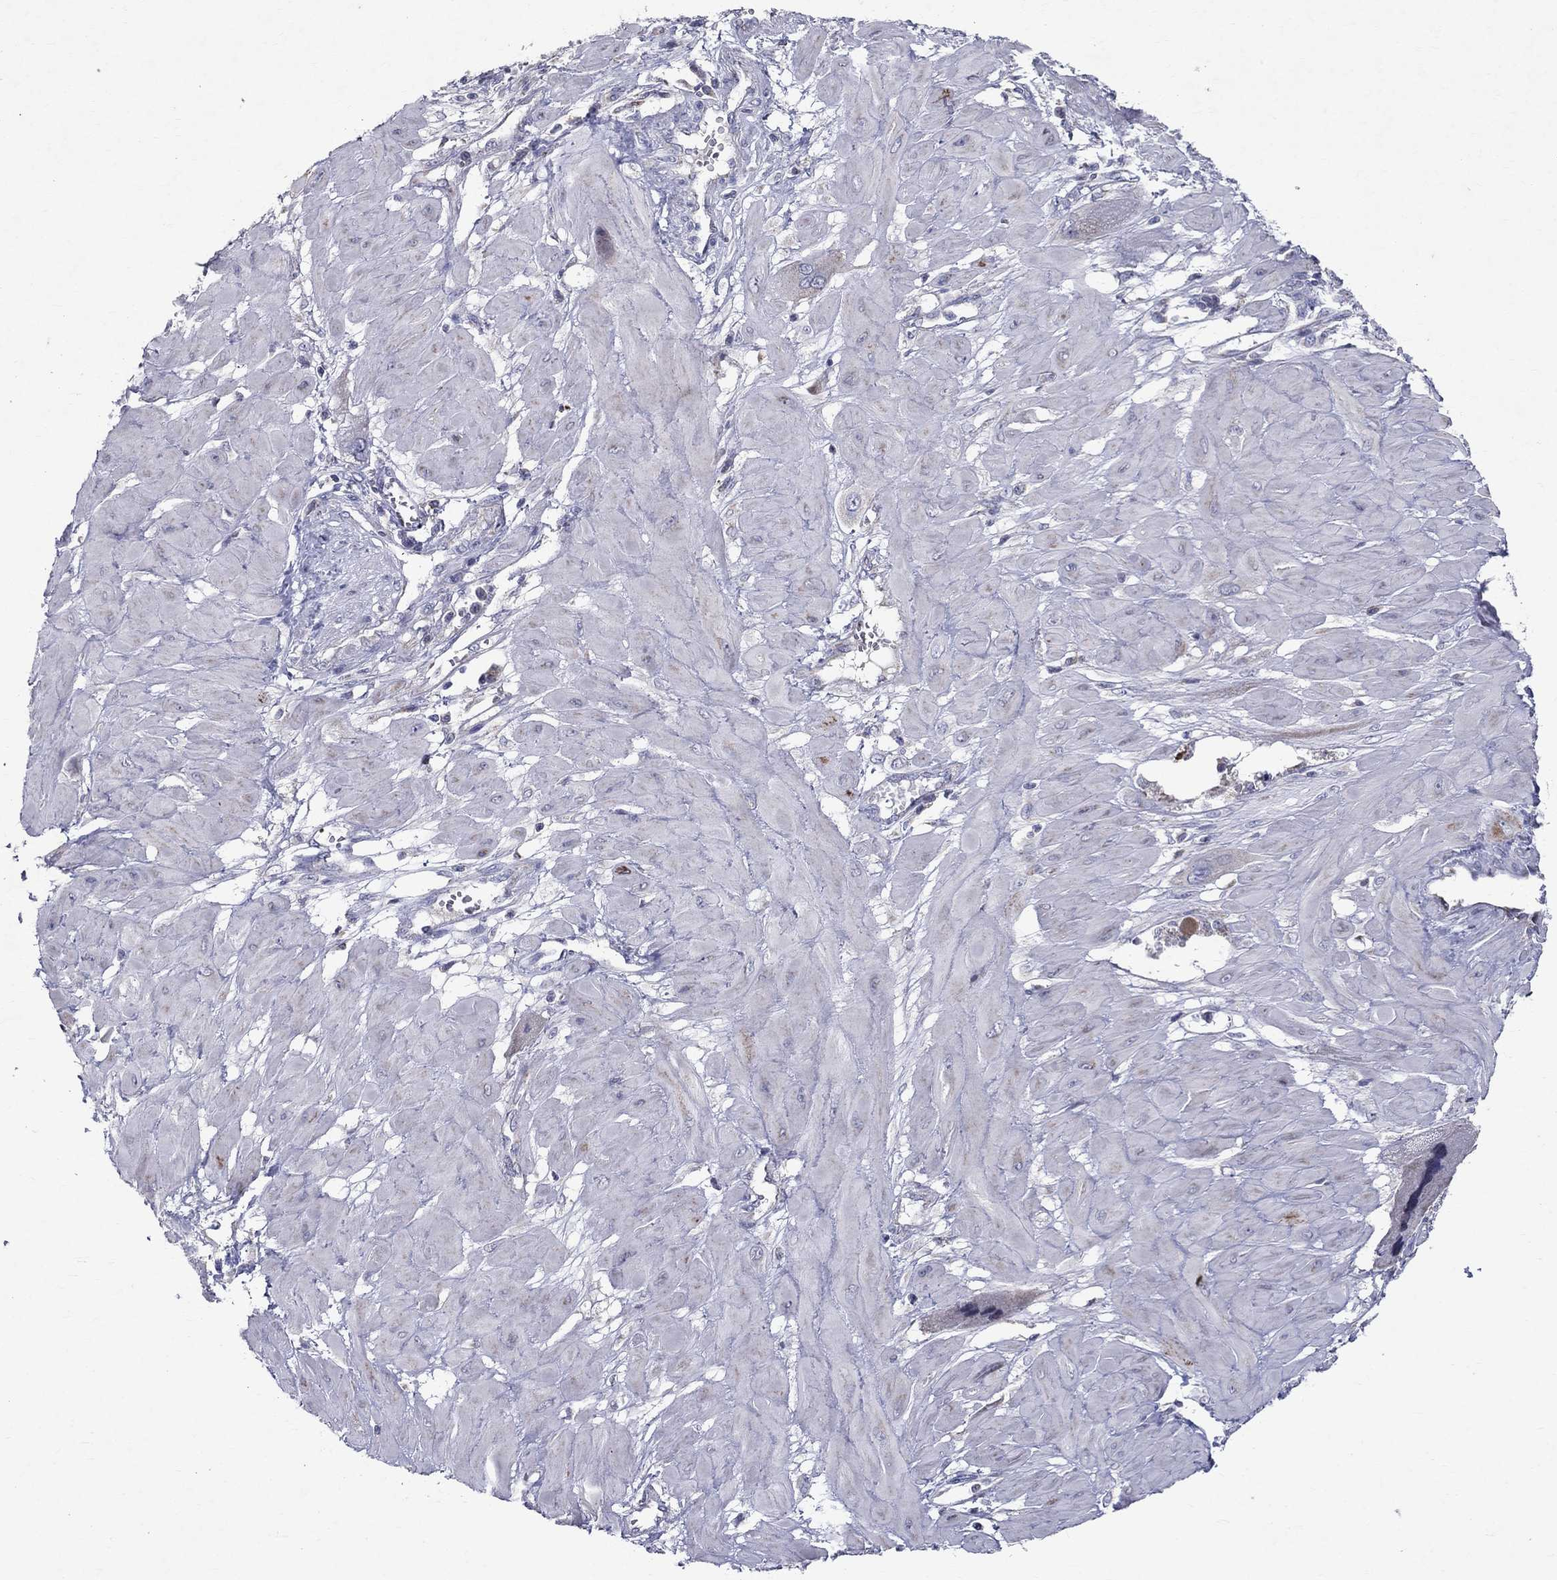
{"staining": {"intensity": "negative", "quantity": "none", "location": "none"}, "tissue": "cervical cancer", "cell_type": "Tumor cells", "image_type": "cancer", "snomed": [{"axis": "morphology", "description": "Squamous cell carcinoma, NOS"}, {"axis": "topography", "description": "Cervix"}], "caption": "There is no significant expression in tumor cells of cervical cancer. (DAB immunohistochemistry visualized using brightfield microscopy, high magnification).", "gene": "SLC4A10", "patient": {"sex": "female", "age": 34}}